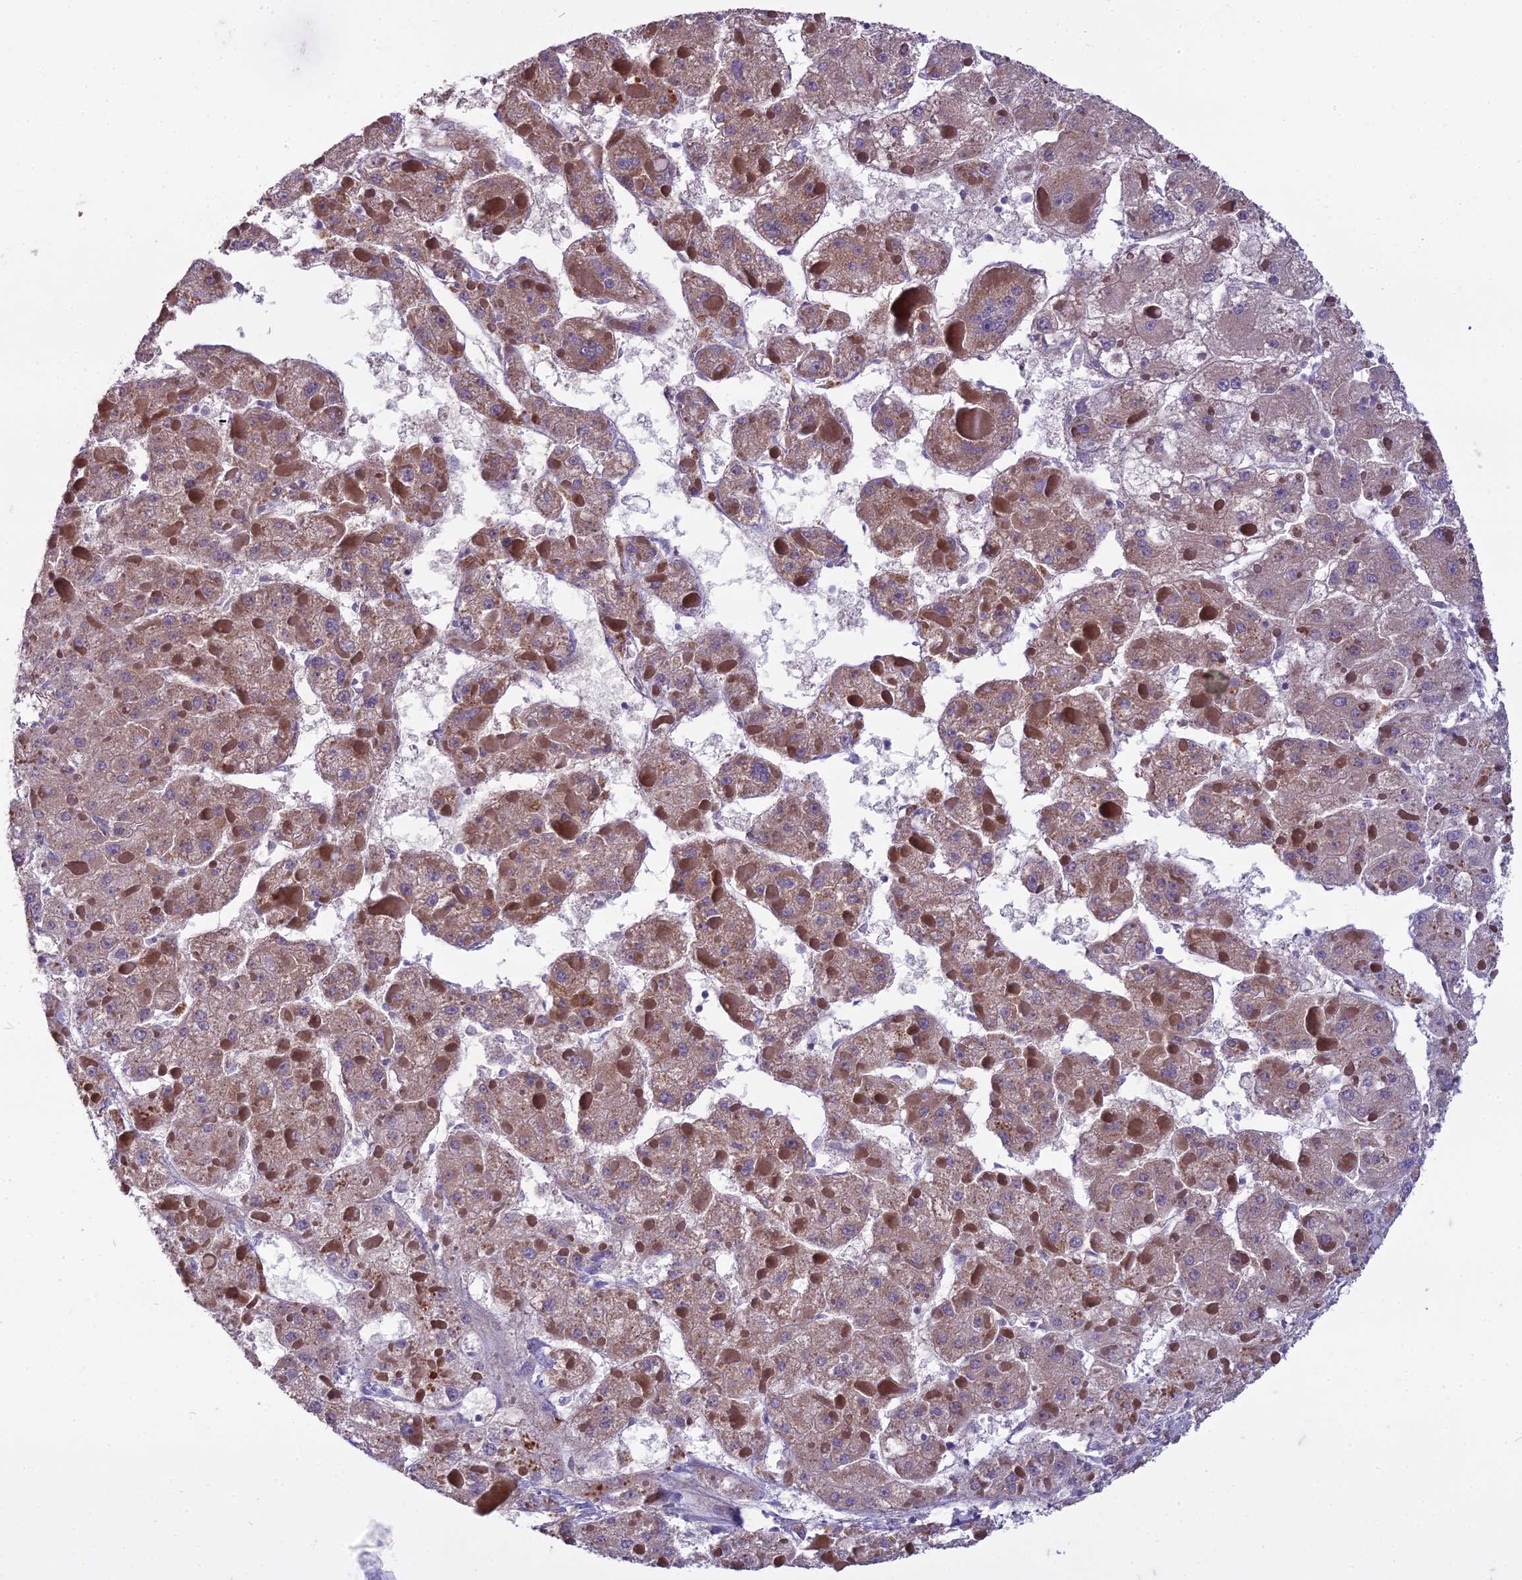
{"staining": {"intensity": "moderate", "quantity": "25%-75%", "location": "cytoplasmic/membranous"}, "tissue": "liver cancer", "cell_type": "Tumor cells", "image_type": "cancer", "snomed": [{"axis": "morphology", "description": "Carcinoma, Hepatocellular, NOS"}, {"axis": "topography", "description": "Liver"}], "caption": "IHC photomicrograph of neoplastic tissue: human liver cancer (hepatocellular carcinoma) stained using immunohistochemistry (IHC) shows medium levels of moderate protein expression localized specifically in the cytoplasmic/membranous of tumor cells, appearing as a cytoplasmic/membranous brown color.", "gene": "DUS2", "patient": {"sex": "female", "age": 73}}